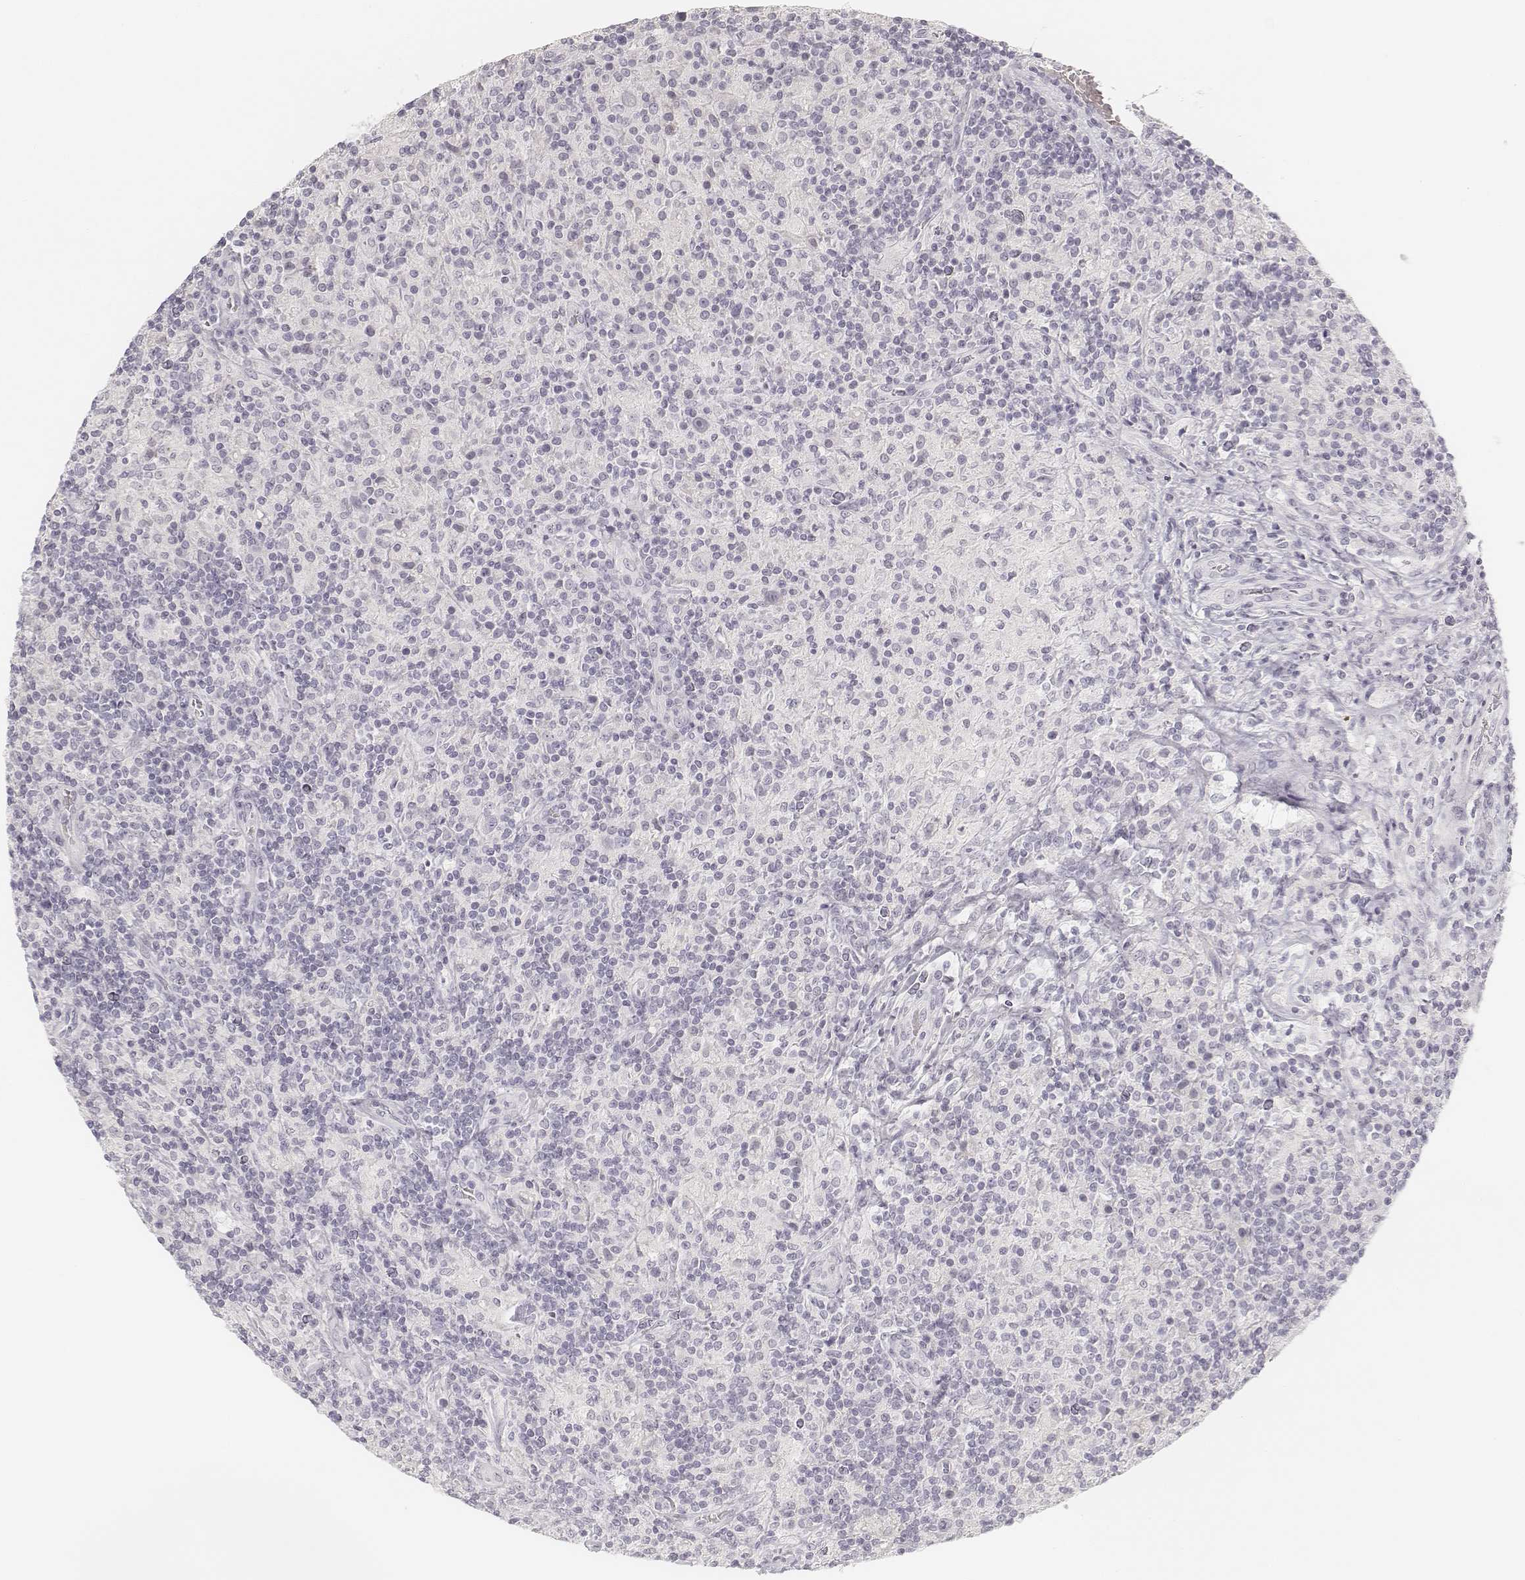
{"staining": {"intensity": "negative", "quantity": "none", "location": "none"}, "tissue": "lymphoma", "cell_type": "Tumor cells", "image_type": "cancer", "snomed": [{"axis": "morphology", "description": "Hodgkin's disease, NOS"}, {"axis": "topography", "description": "Lymph node"}], "caption": "High magnification brightfield microscopy of lymphoma stained with DAB (3,3'-diaminobenzidine) (brown) and counterstained with hematoxylin (blue): tumor cells show no significant positivity.", "gene": "DSG4", "patient": {"sex": "male", "age": 70}}